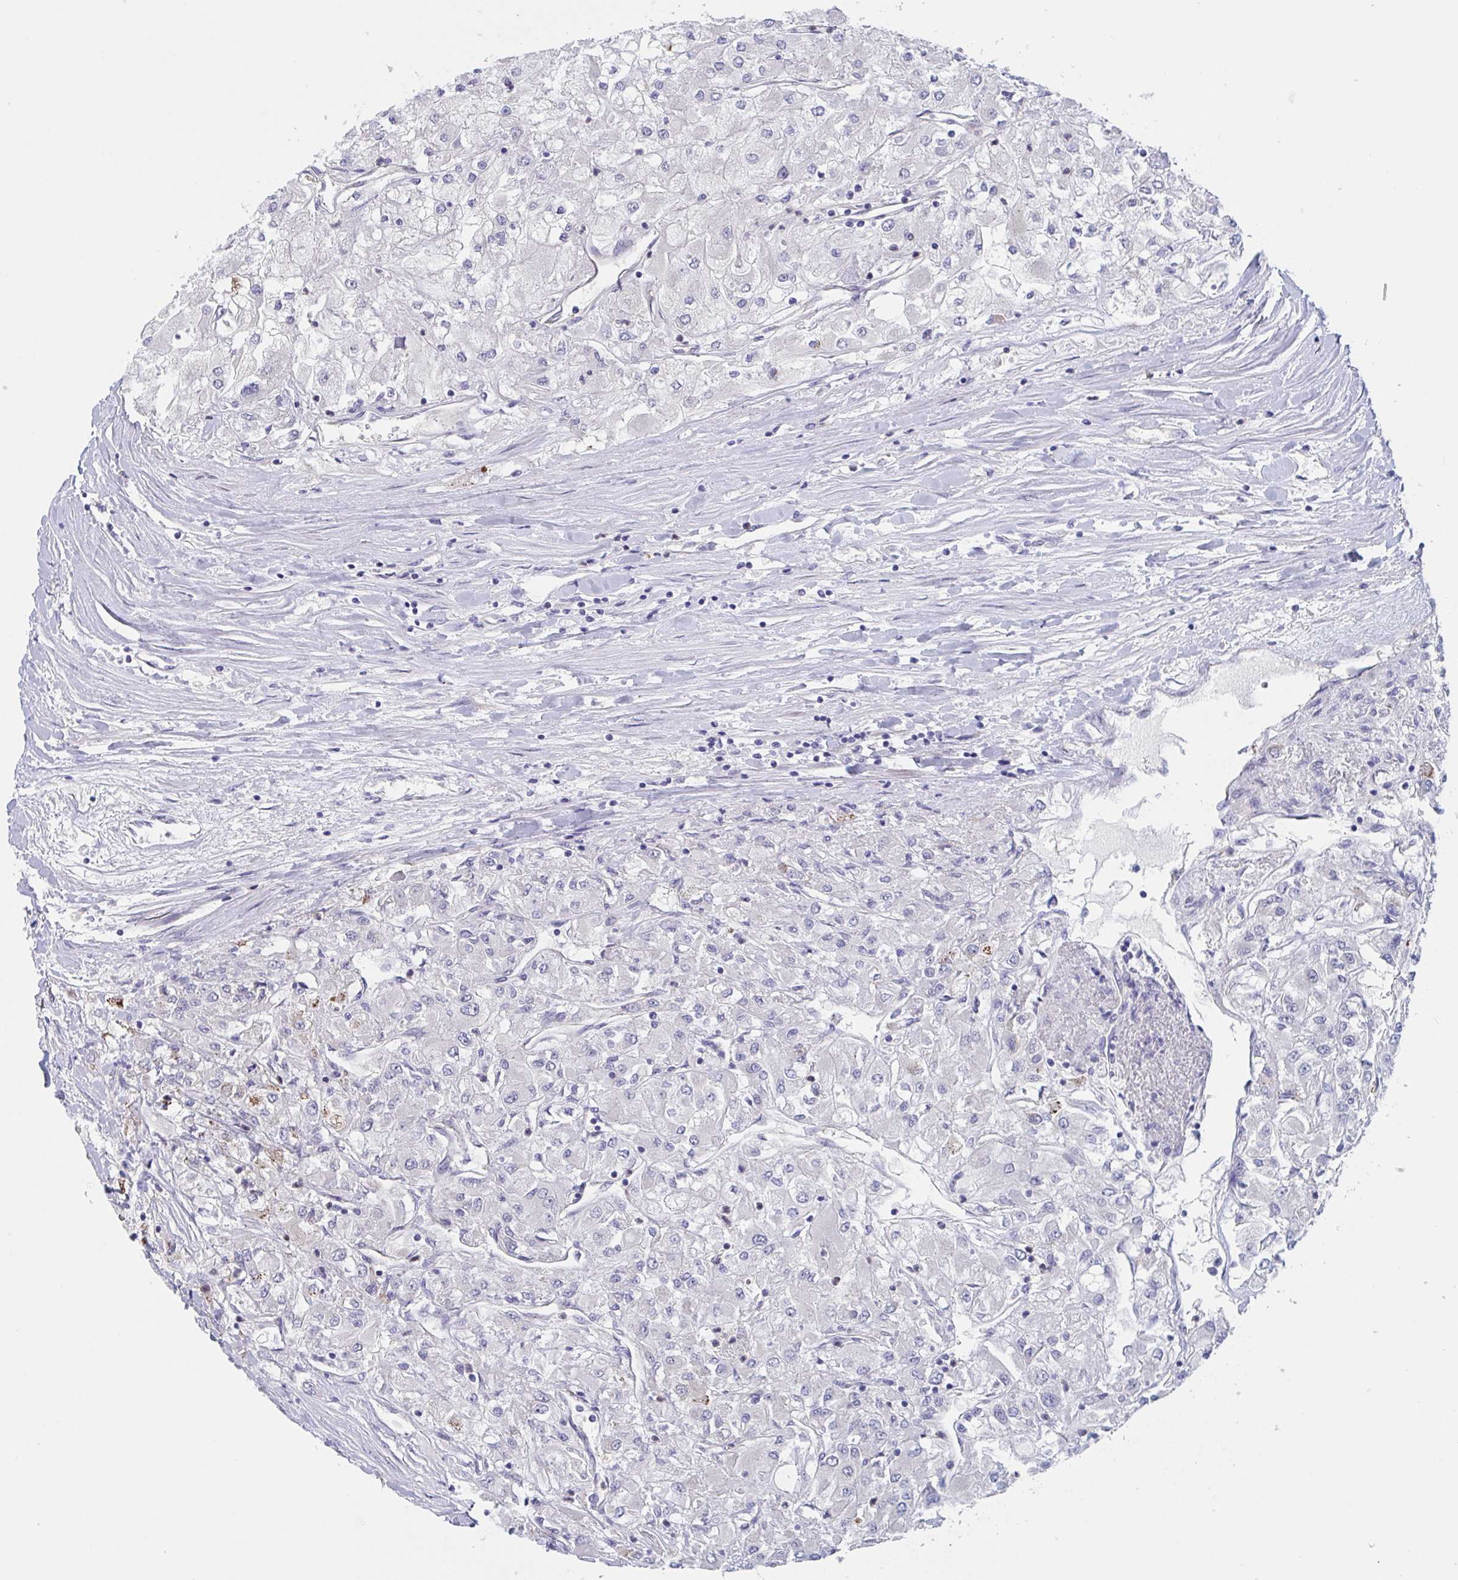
{"staining": {"intensity": "negative", "quantity": "none", "location": "none"}, "tissue": "renal cancer", "cell_type": "Tumor cells", "image_type": "cancer", "snomed": [{"axis": "morphology", "description": "Adenocarcinoma, NOS"}, {"axis": "topography", "description": "Kidney"}], "caption": "IHC of renal cancer displays no staining in tumor cells.", "gene": "ST14", "patient": {"sex": "male", "age": 80}}